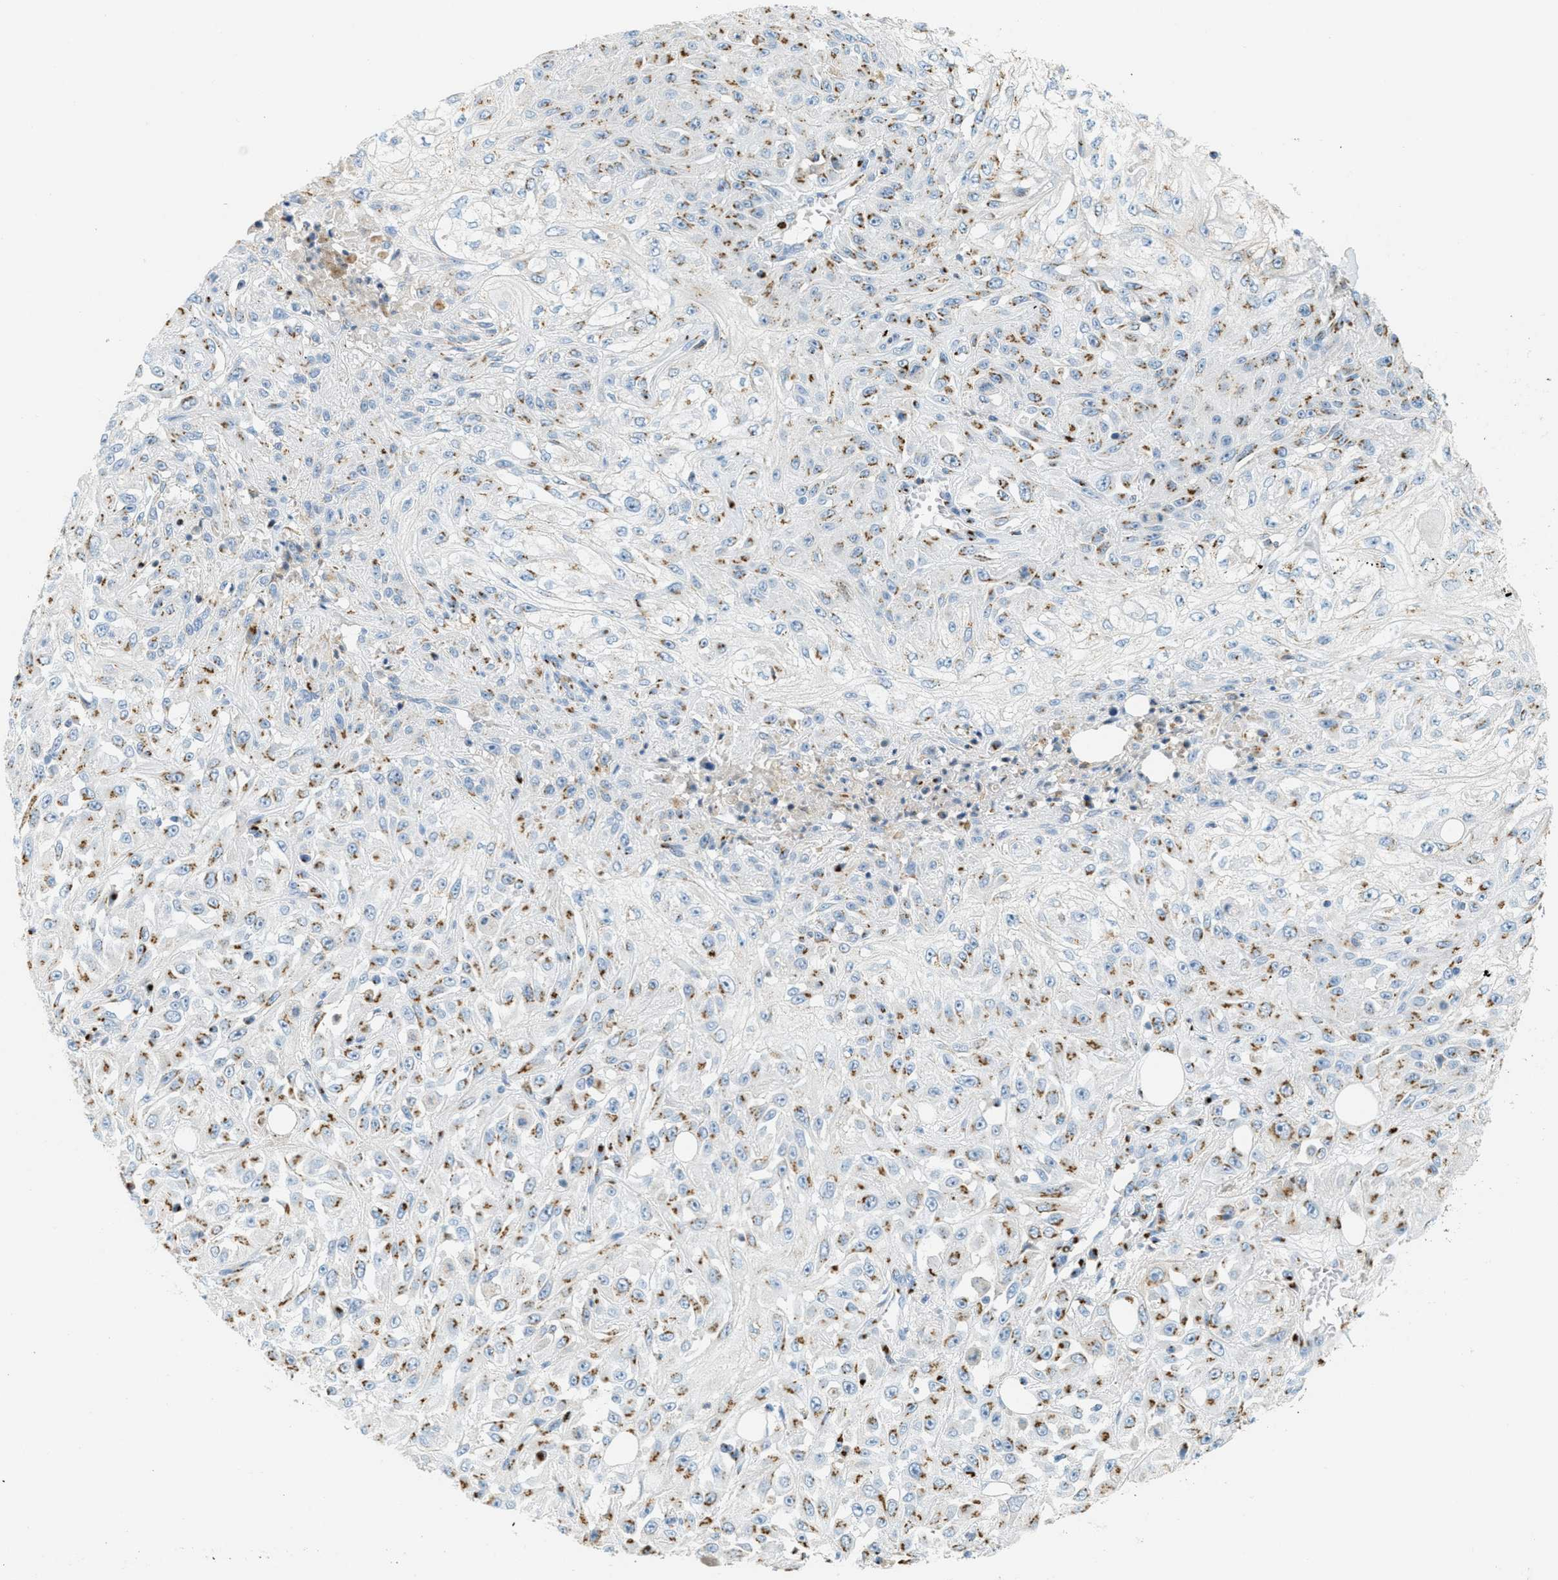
{"staining": {"intensity": "moderate", "quantity": ">75%", "location": "cytoplasmic/membranous"}, "tissue": "skin cancer", "cell_type": "Tumor cells", "image_type": "cancer", "snomed": [{"axis": "morphology", "description": "Squamous cell carcinoma, NOS"}, {"axis": "morphology", "description": "Squamous cell carcinoma, metastatic, NOS"}, {"axis": "topography", "description": "Skin"}, {"axis": "topography", "description": "Lymph node"}], "caption": "Protein expression analysis of human squamous cell carcinoma (skin) reveals moderate cytoplasmic/membranous staining in about >75% of tumor cells. The protein is stained brown, and the nuclei are stained in blue (DAB (3,3'-diaminobenzidine) IHC with brightfield microscopy, high magnification).", "gene": "ENTPD4", "patient": {"sex": "male", "age": 75}}